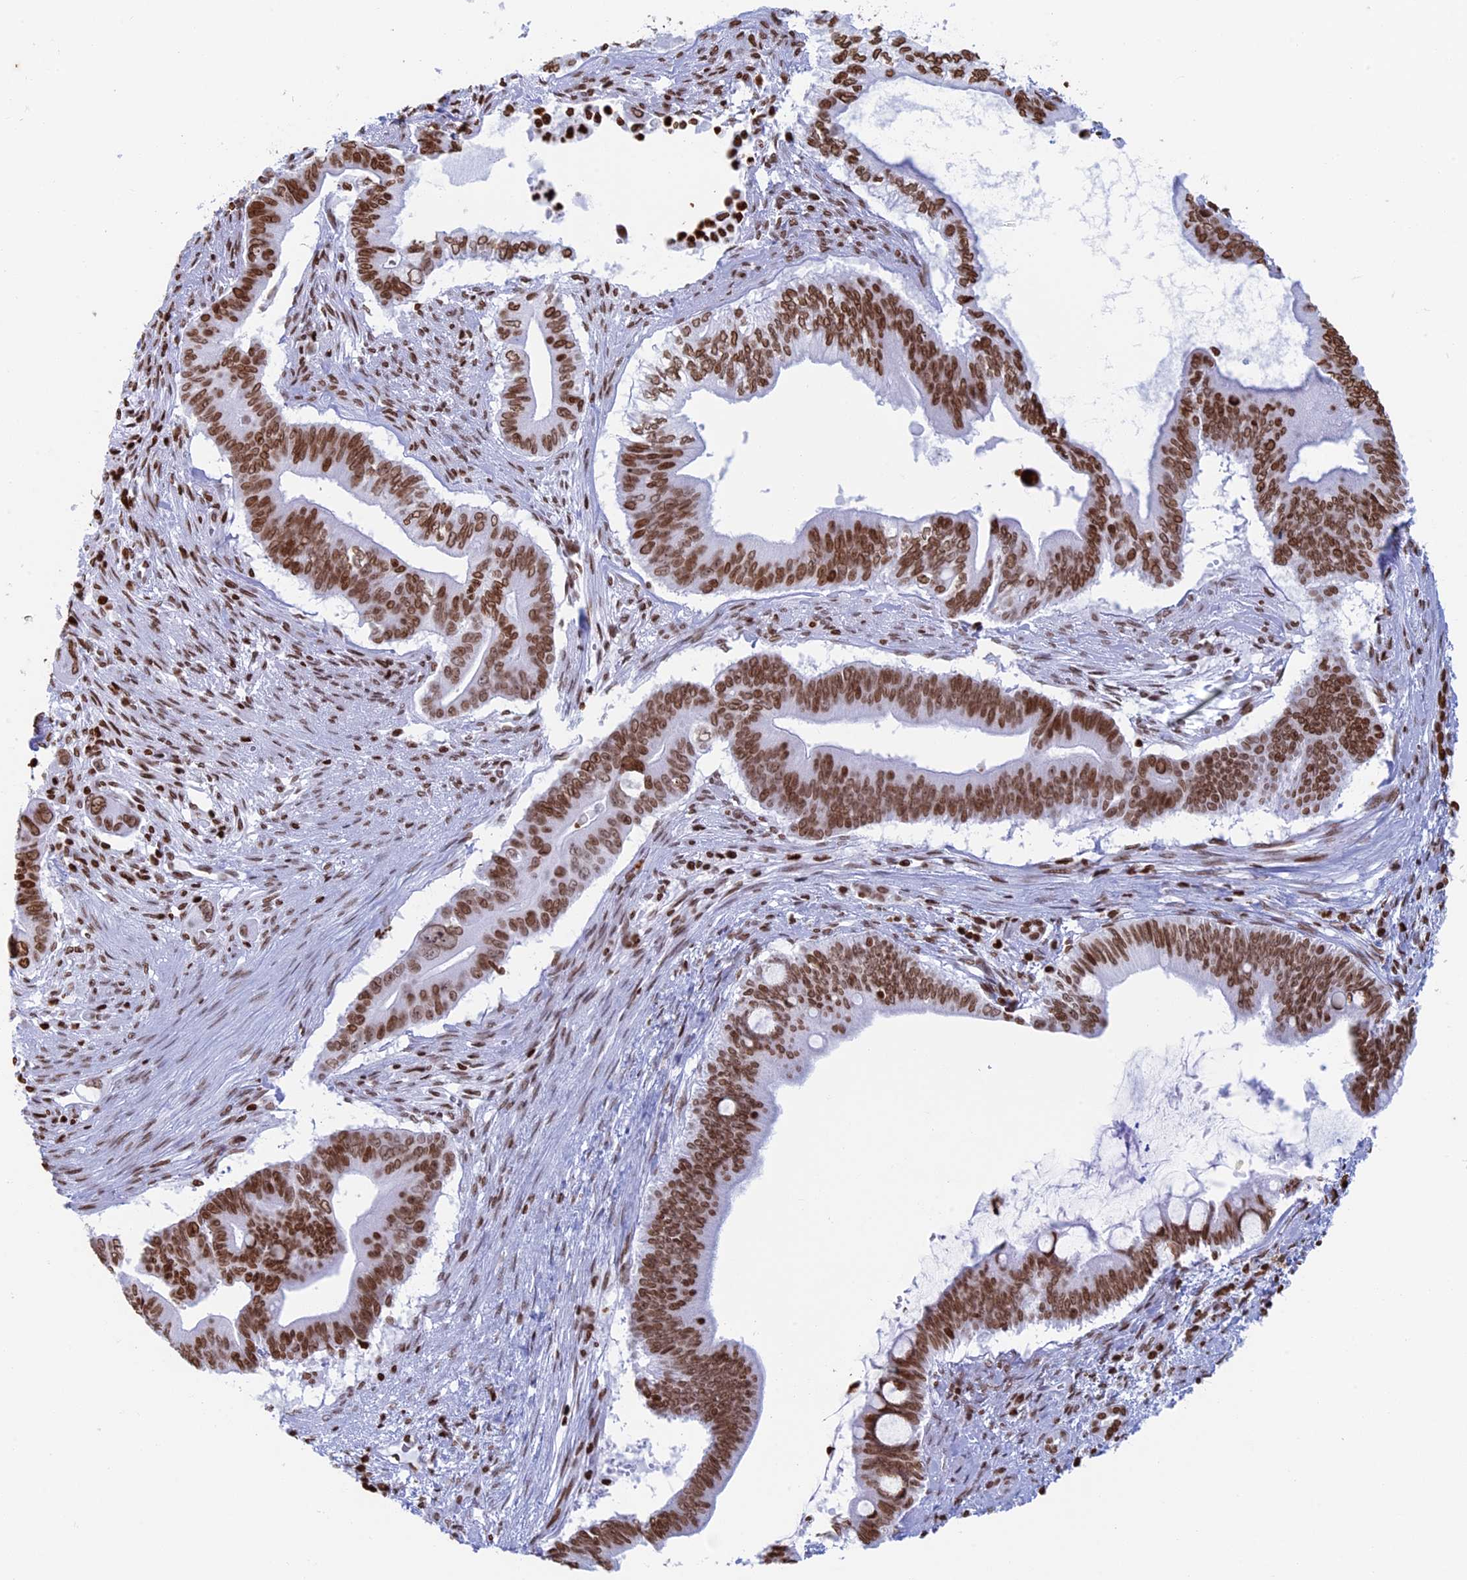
{"staining": {"intensity": "moderate", "quantity": ">75%", "location": "nuclear"}, "tissue": "pancreatic cancer", "cell_type": "Tumor cells", "image_type": "cancer", "snomed": [{"axis": "morphology", "description": "Adenocarcinoma, NOS"}, {"axis": "topography", "description": "Pancreas"}], "caption": "Tumor cells demonstrate medium levels of moderate nuclear positivity in about >75% of cells in pancreatic cancer.", "gene": "APOBEC3A", "patient": {"sex": "male", "age": 68}}